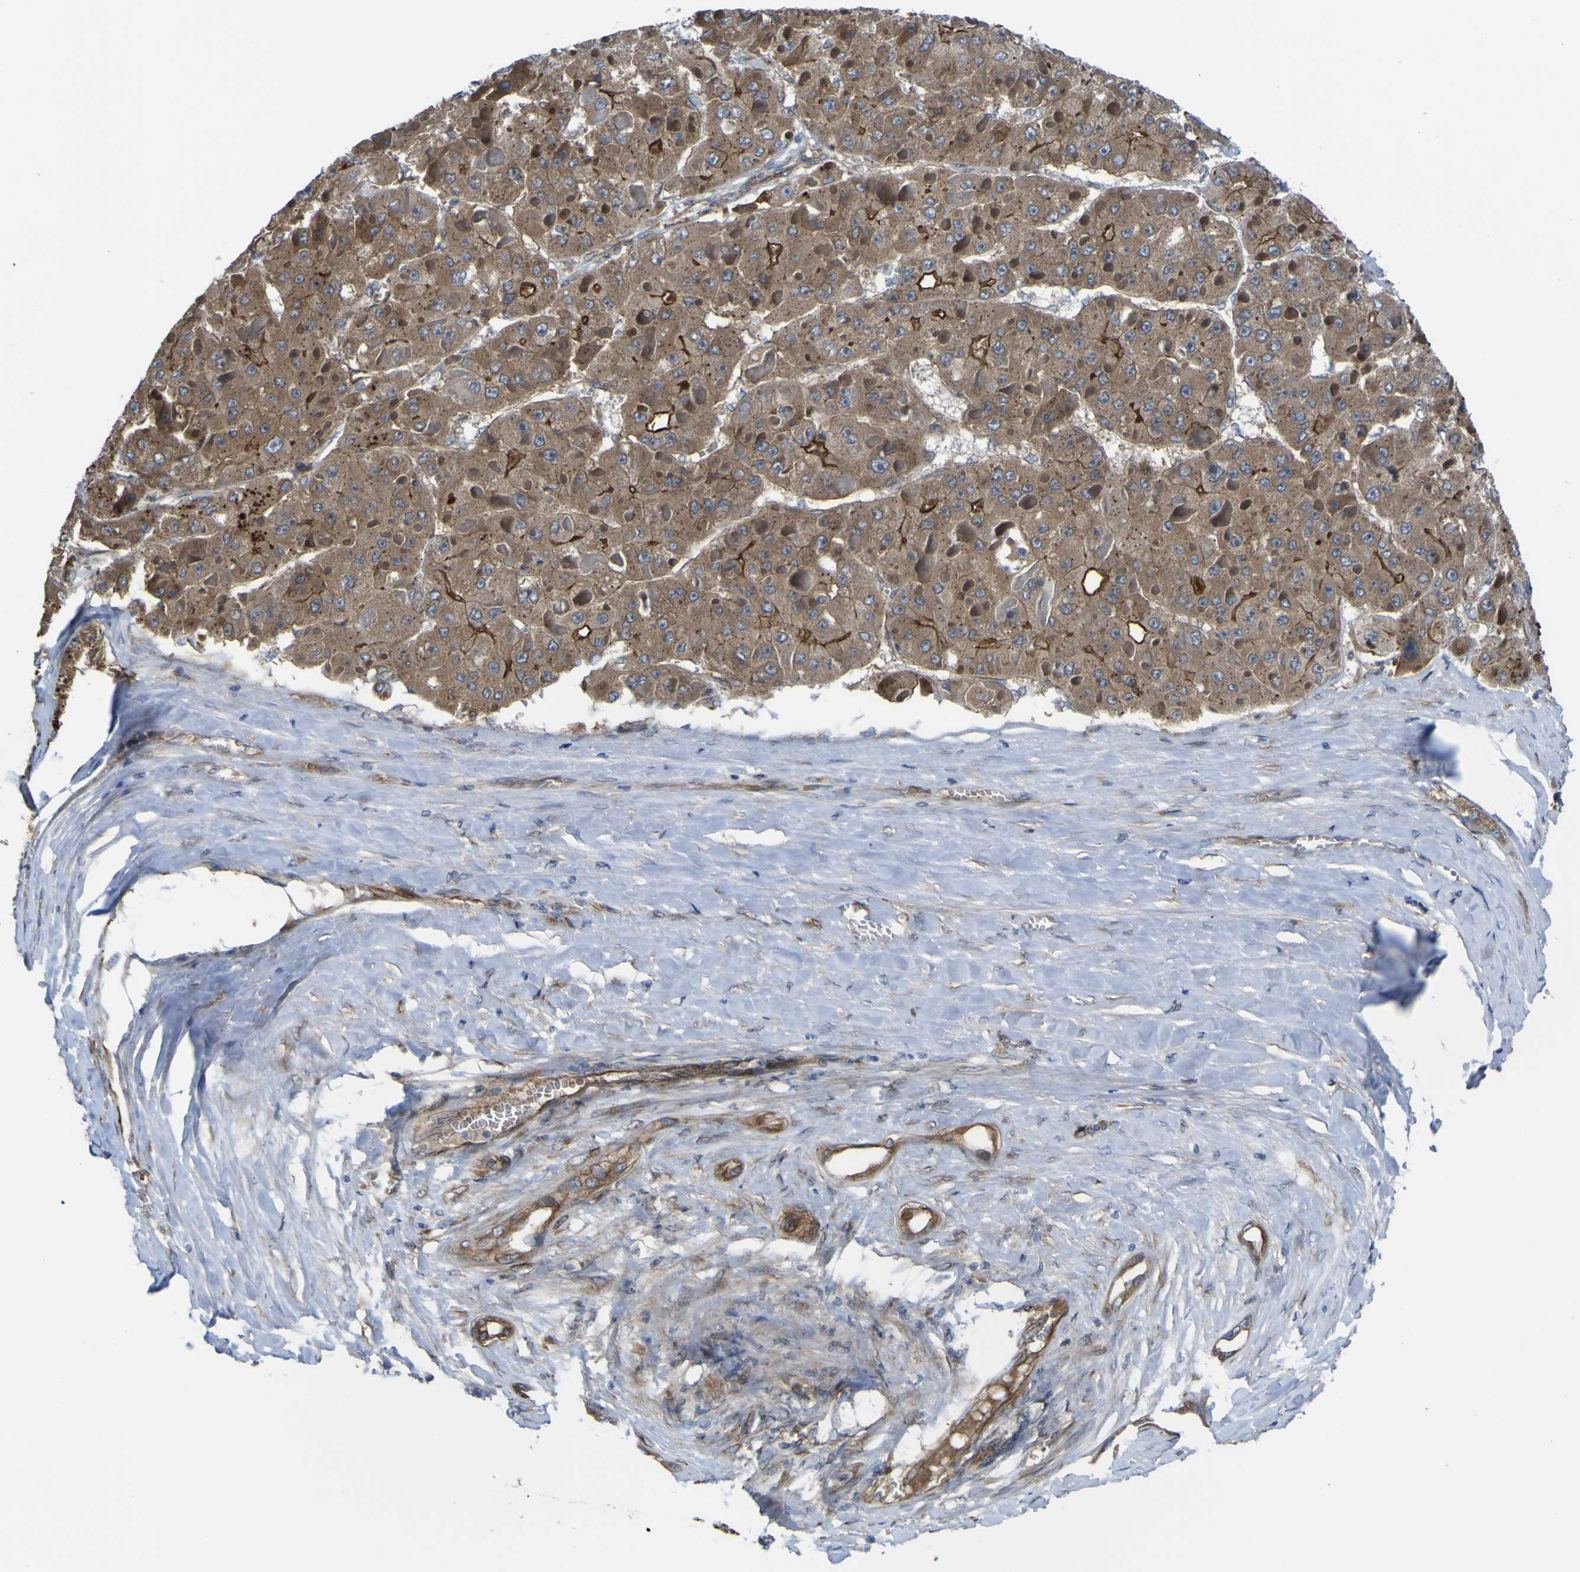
{"staining": {"intensity": "moderate", "quantity": ">75%", "location": "cytoplasmic/membranous"}, "tissue": "liver cancer", "cell_type": "Tumor cells", "image_type": "cancer", "snomed": [{"axis": "morphology", "description": "Carcinoma, Hepatocellular, NOS"}, {"axis": "topography", "description": "Liver"}], "caption": "Liver cancer (hepatocellular carcinoma) stained for a protein demonstrates moderate cytoplasmic/membranous positivity in tumor cells.", "gene": "FBXO30", "patient": {"sex": "female", "age": 73}}